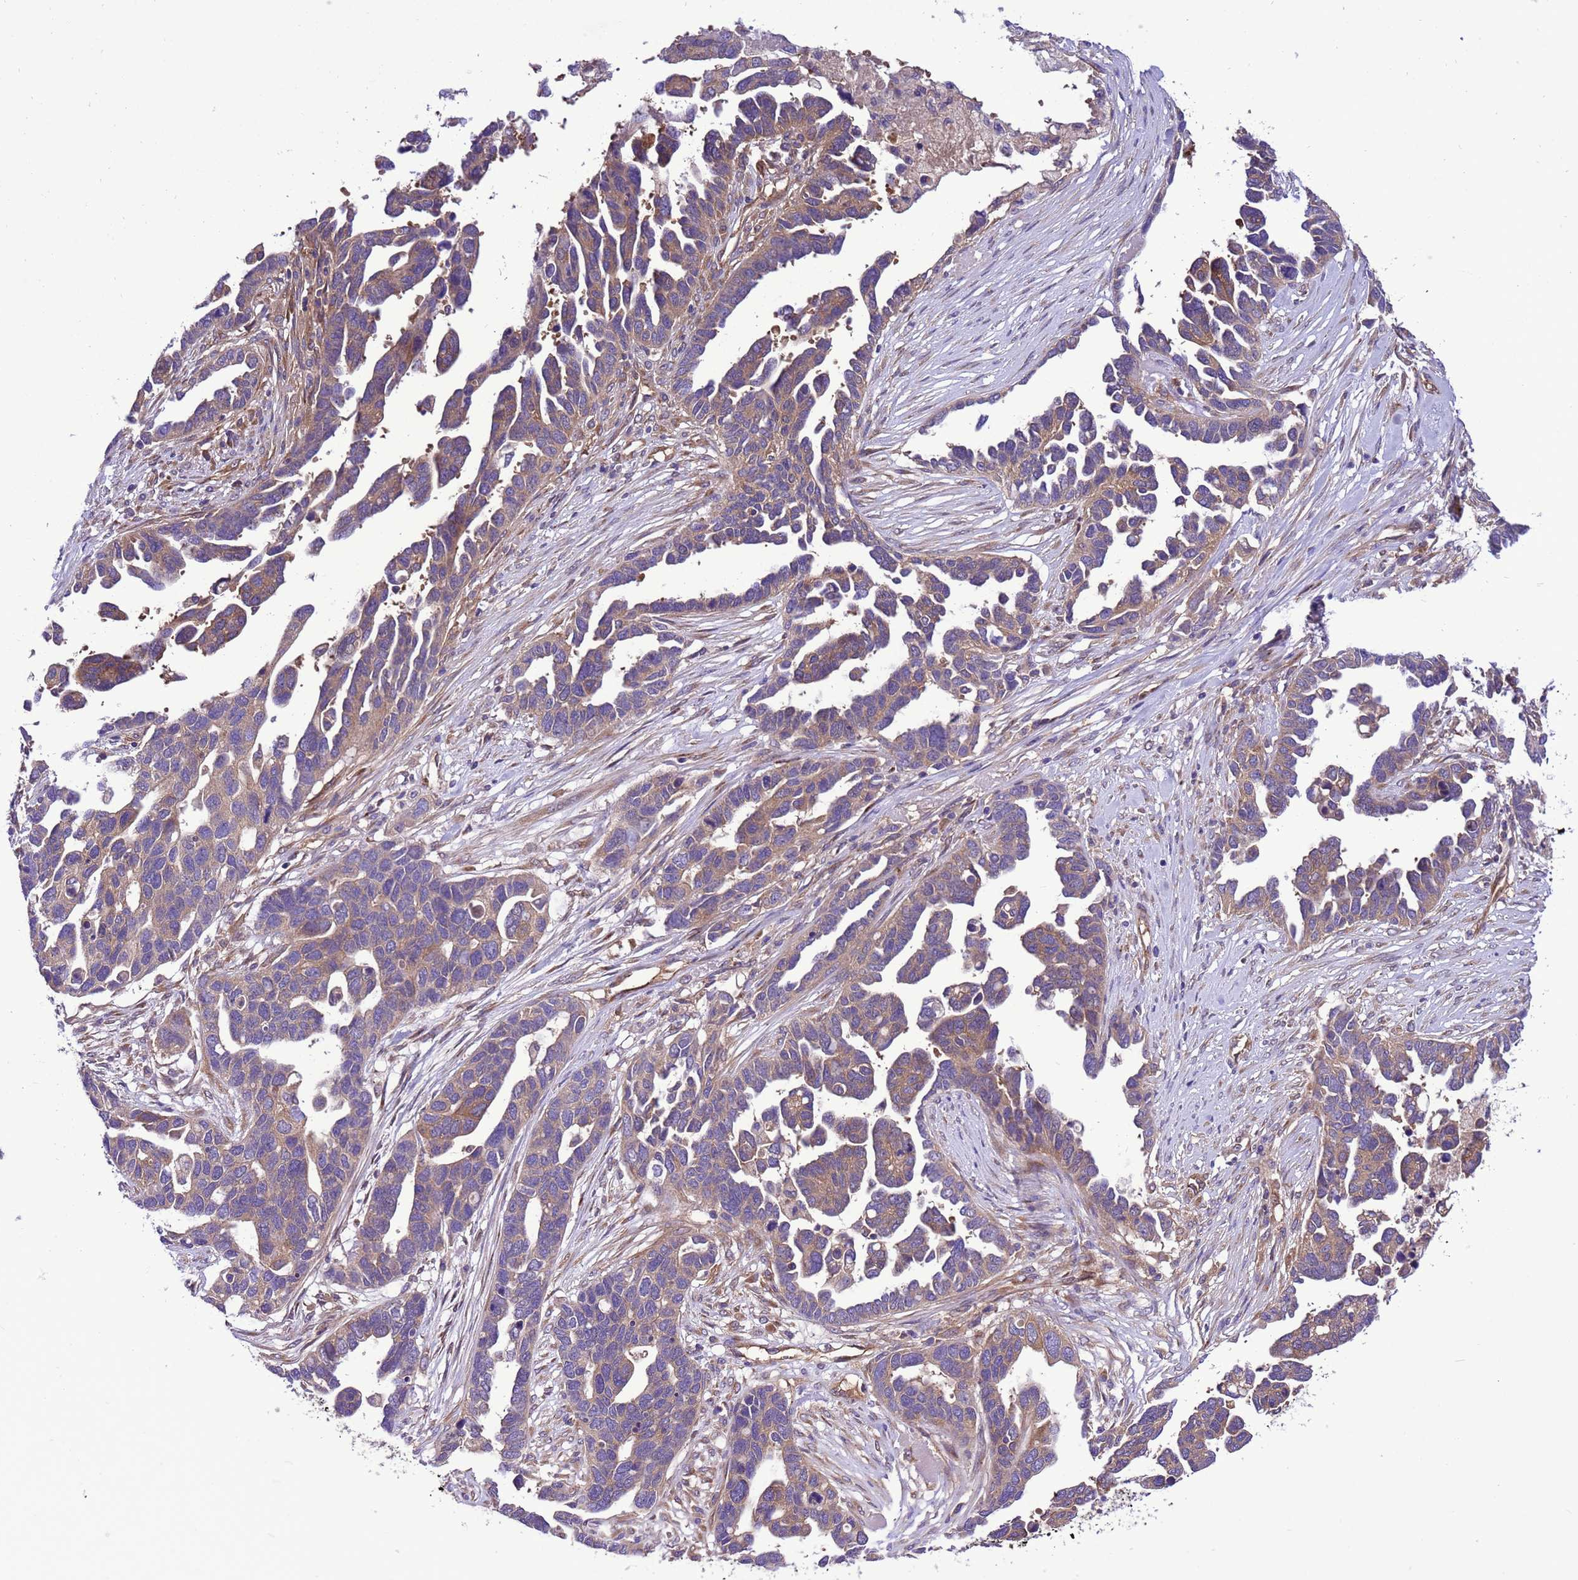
{"staining": {"intensity": "moderate", "quantity": "25%-75%", "location": "cytoplasmic/membranous"}, "tissue": "ovarian cancer", "cell_type": "Tumor cells", "image_type": "cancer", "snomed": [{"axis": "morphology", "description": "Cystadenocarcinoma, serous, NOS"}, {"axis": "topography", "description": "Ovary"}], "caption": "Serous cystadenocarcinoma (ovarian) stained with a protein marker demonstrates moderate staining in tumor cells.", "gene": "RABEP2", "patient": {"sex": "female", "age": 54}}